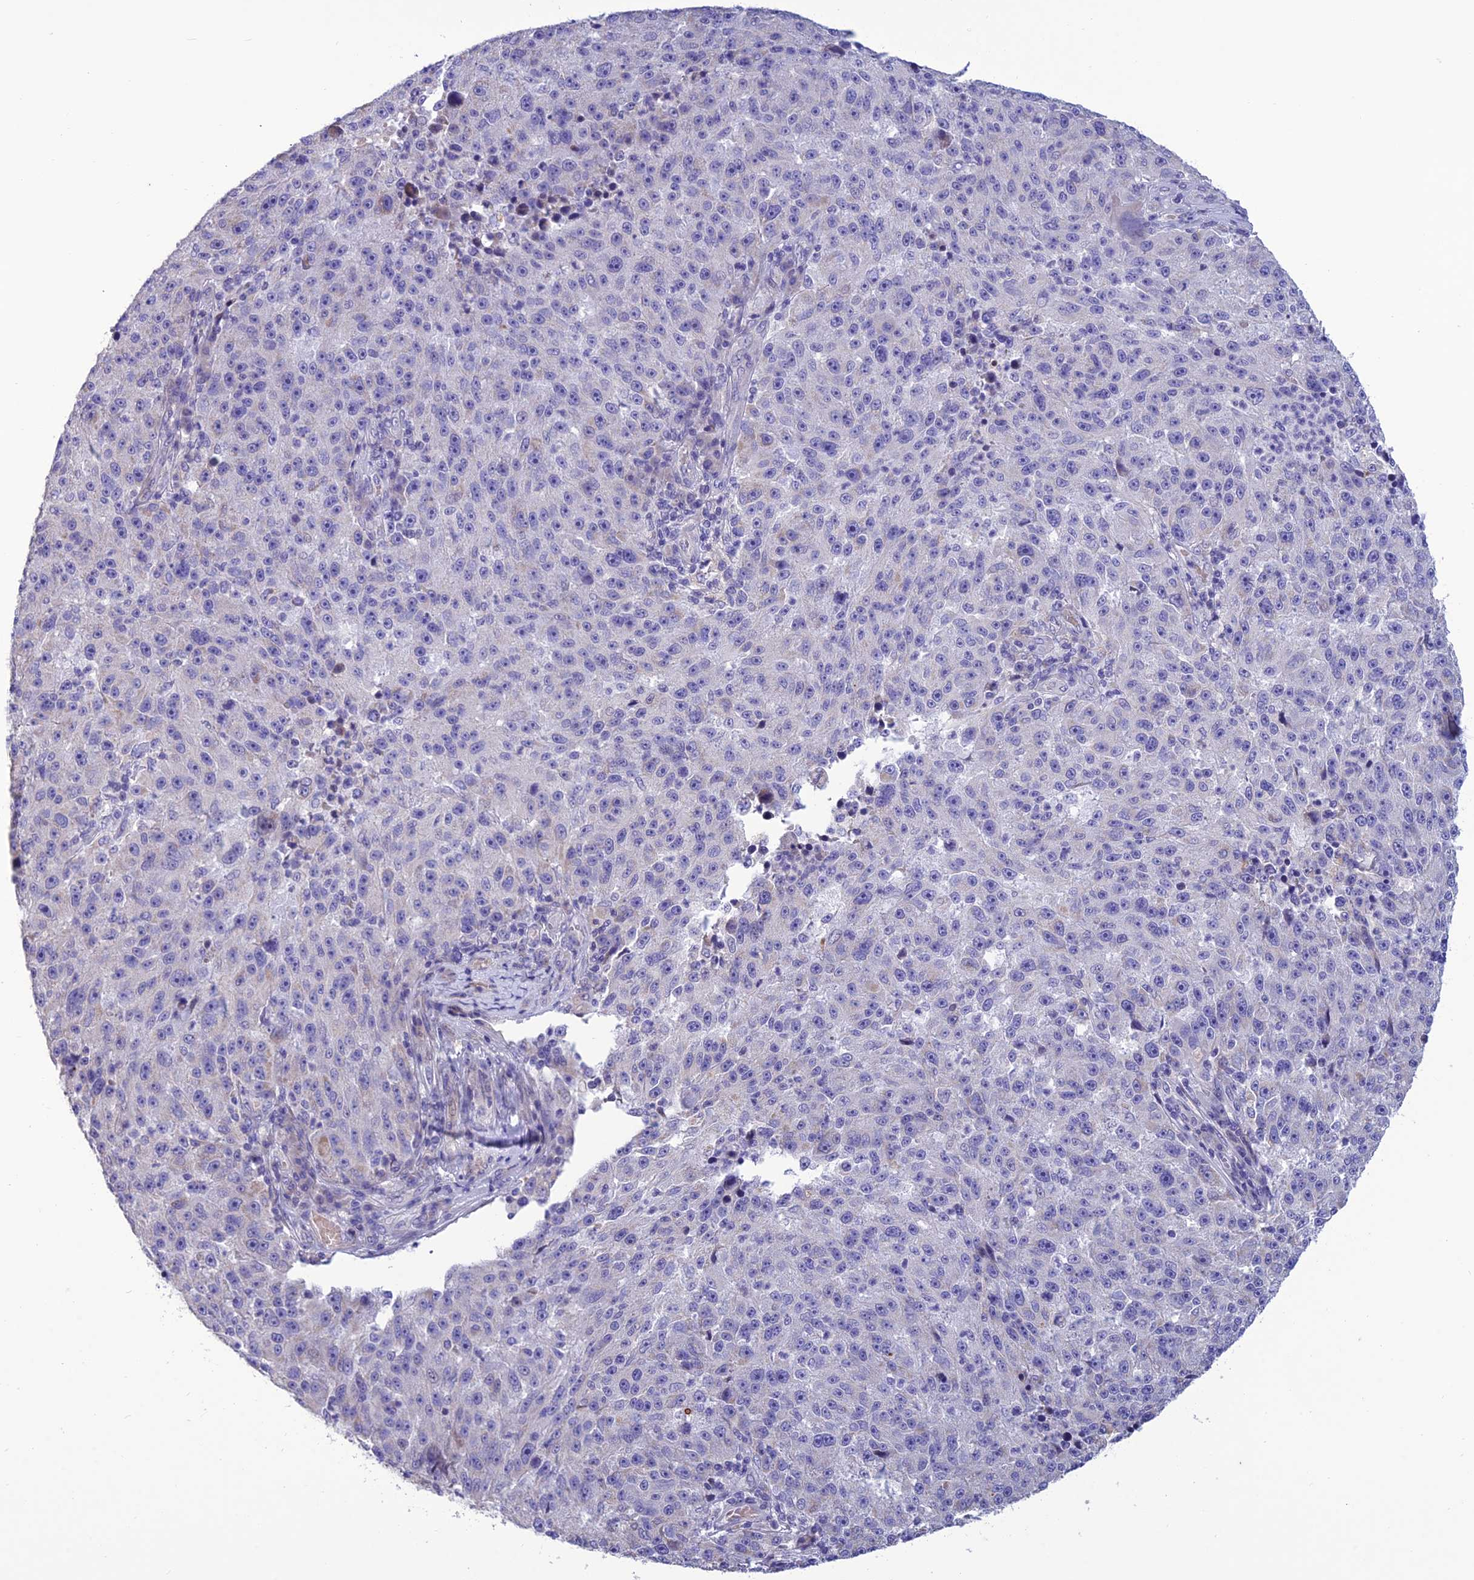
{"staining": {"intensity": "negative", "quantity": "none", "location": "none"}, "tissue": "melanoma", "cell_type": "Tumor cells", "image_type": "cancer", "snomed": [{"axis": "morphology", "description": "Malignant melanoma, NOS"}, {"axis": "topography", "description": "Skin"}], "caption": "Tumor cells are negative for brown protein staining in melanoma.", "gene": "BHMT2", "patient": {"sex": "male", "age": 53}}